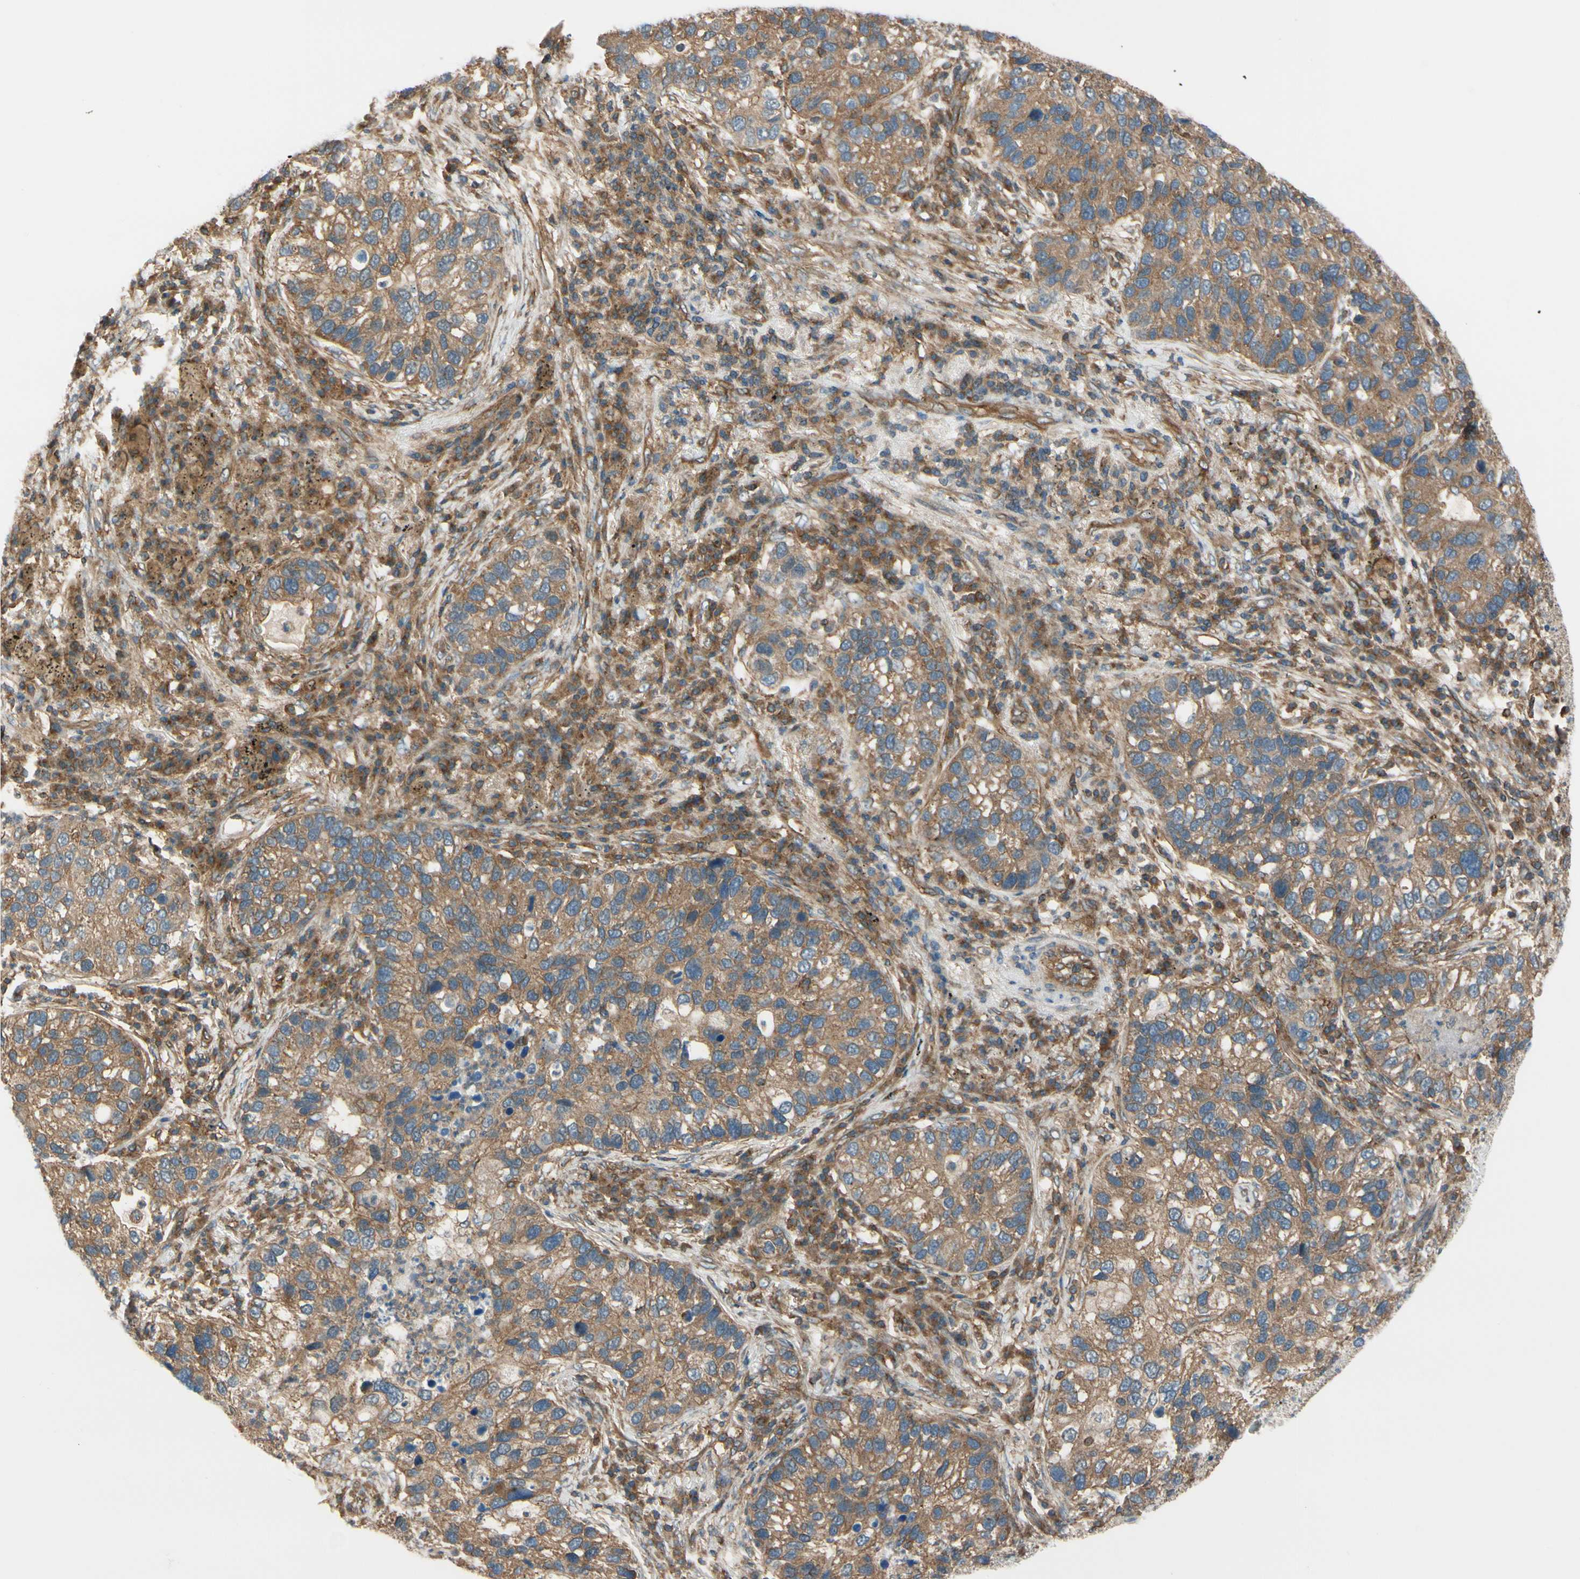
{"staining": {"intensity": "moderate", "quantity": ">75%", "location": "cytoplasmic/membranous"}, "tissue": "lung cancer", "cell_type": "Tumor cells", "image_type": "cancer", "snomed": [{"axis": "morphology", "description": "Normal tissue, NOS"}, {"axis": "morphology", "description": "Adenocarcinoma, NOS"}, {"axis": "topography", "description": "Bronchus"}, {"axis": "topography", "description": "Lung"}], "caption": "Human lung cancer (adenocarcinoma) stained with a protein marker displays moderate staining in tumor cells.", "gene": "EPS15", "patient": {"sex": "male", "age": 54}}